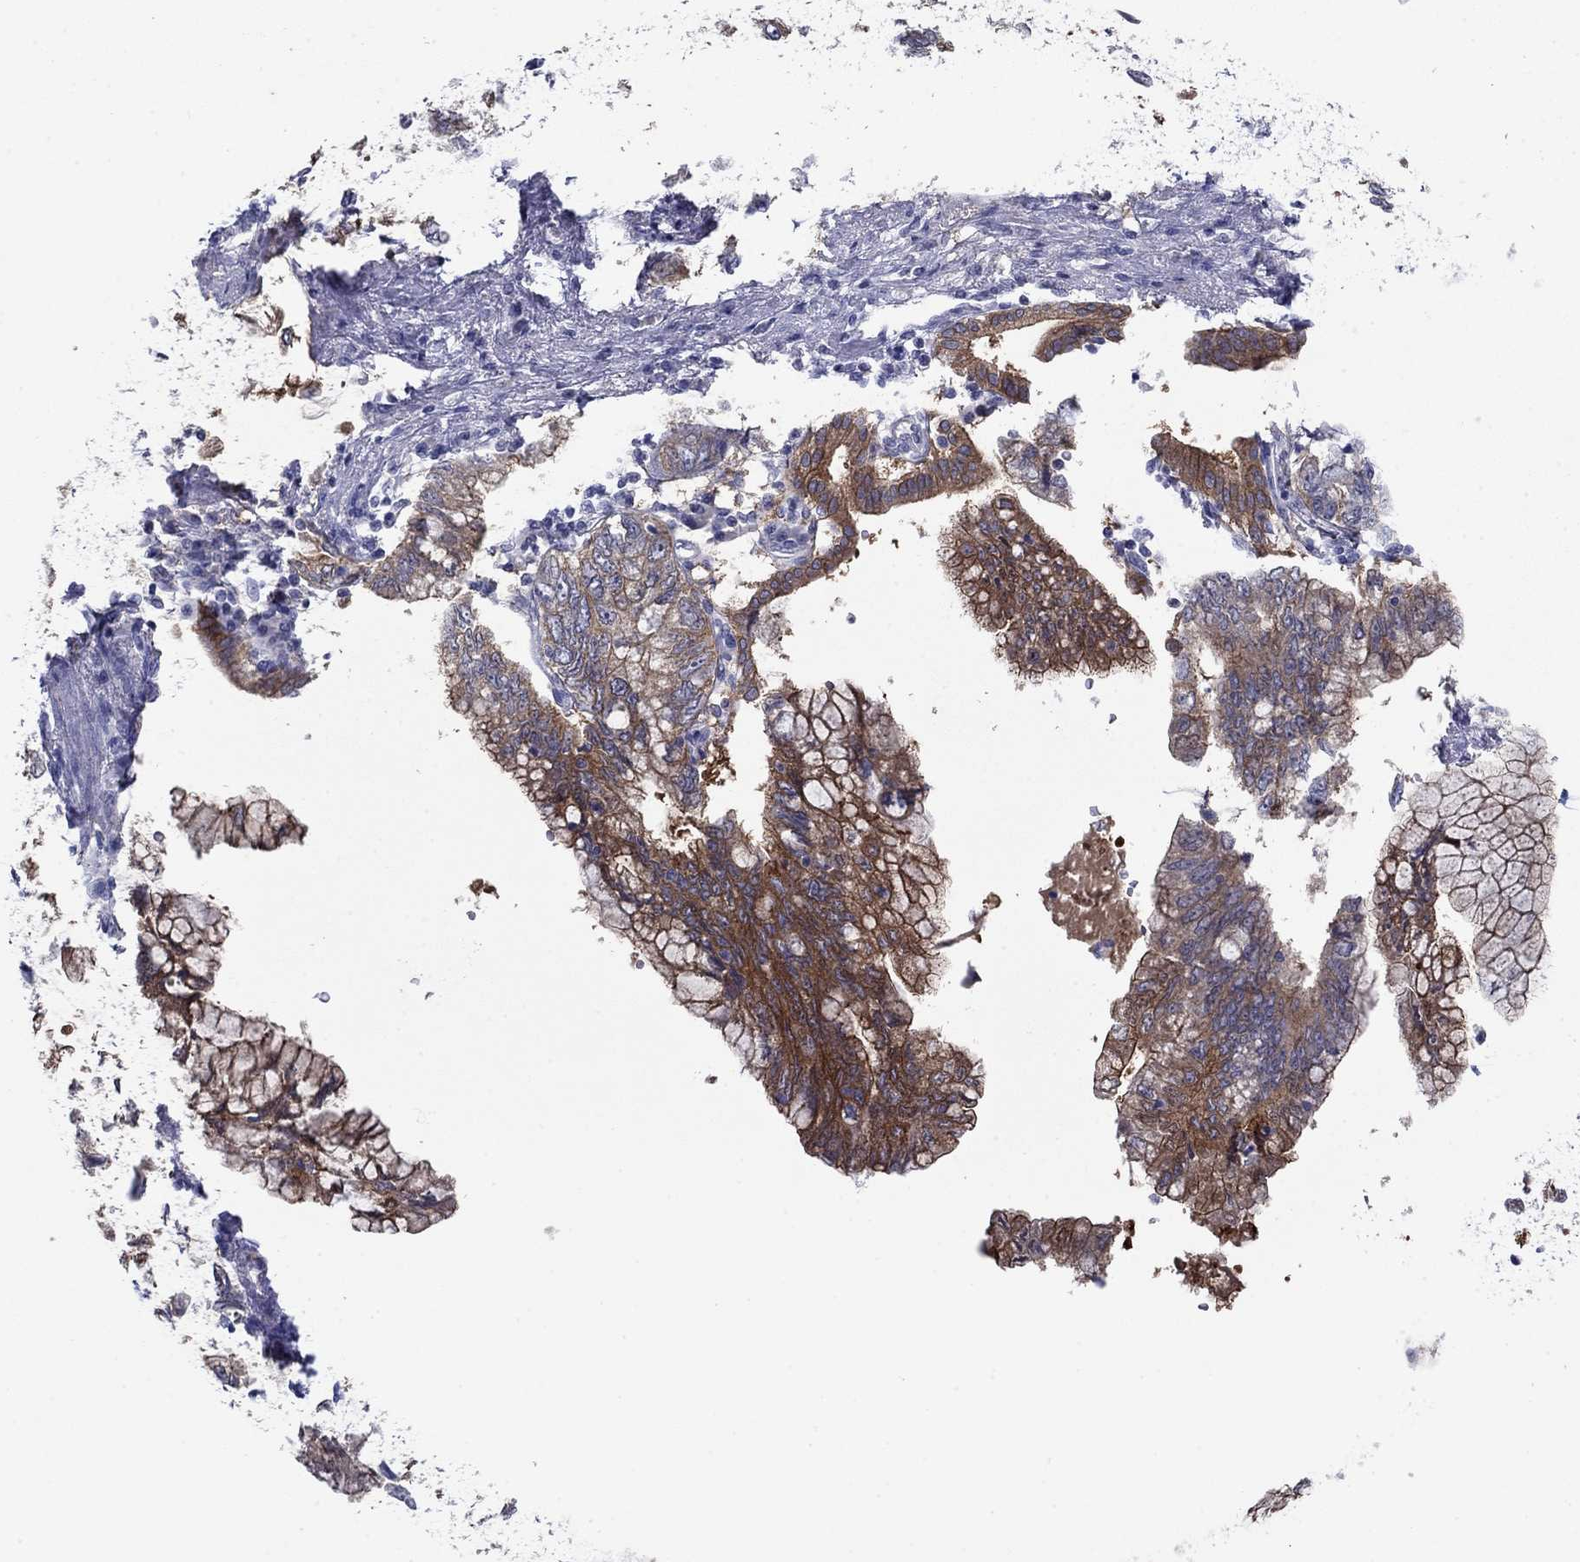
{"staining": {"intensity": "strong", "quantity": "25%-75%", "location": "cytoplasmic/membranous"}, "tissue": "pancreatic cancer", "cell_type": "Tumor cells", "image_type": "cancer", "snomed": [{"axis": "morphology", "description": "Adenocarcinoma, NOS"}, {"axis": "topography", "description": "Pancreas"}], "caption": "A micrograph of pancreatic adenocarcinoma stained for a protein reveals strong cytoplasmic/membranous brown staining in tumor cells.", "gene": "PLS1", "patient": {"sex": "female", "age": 73}}